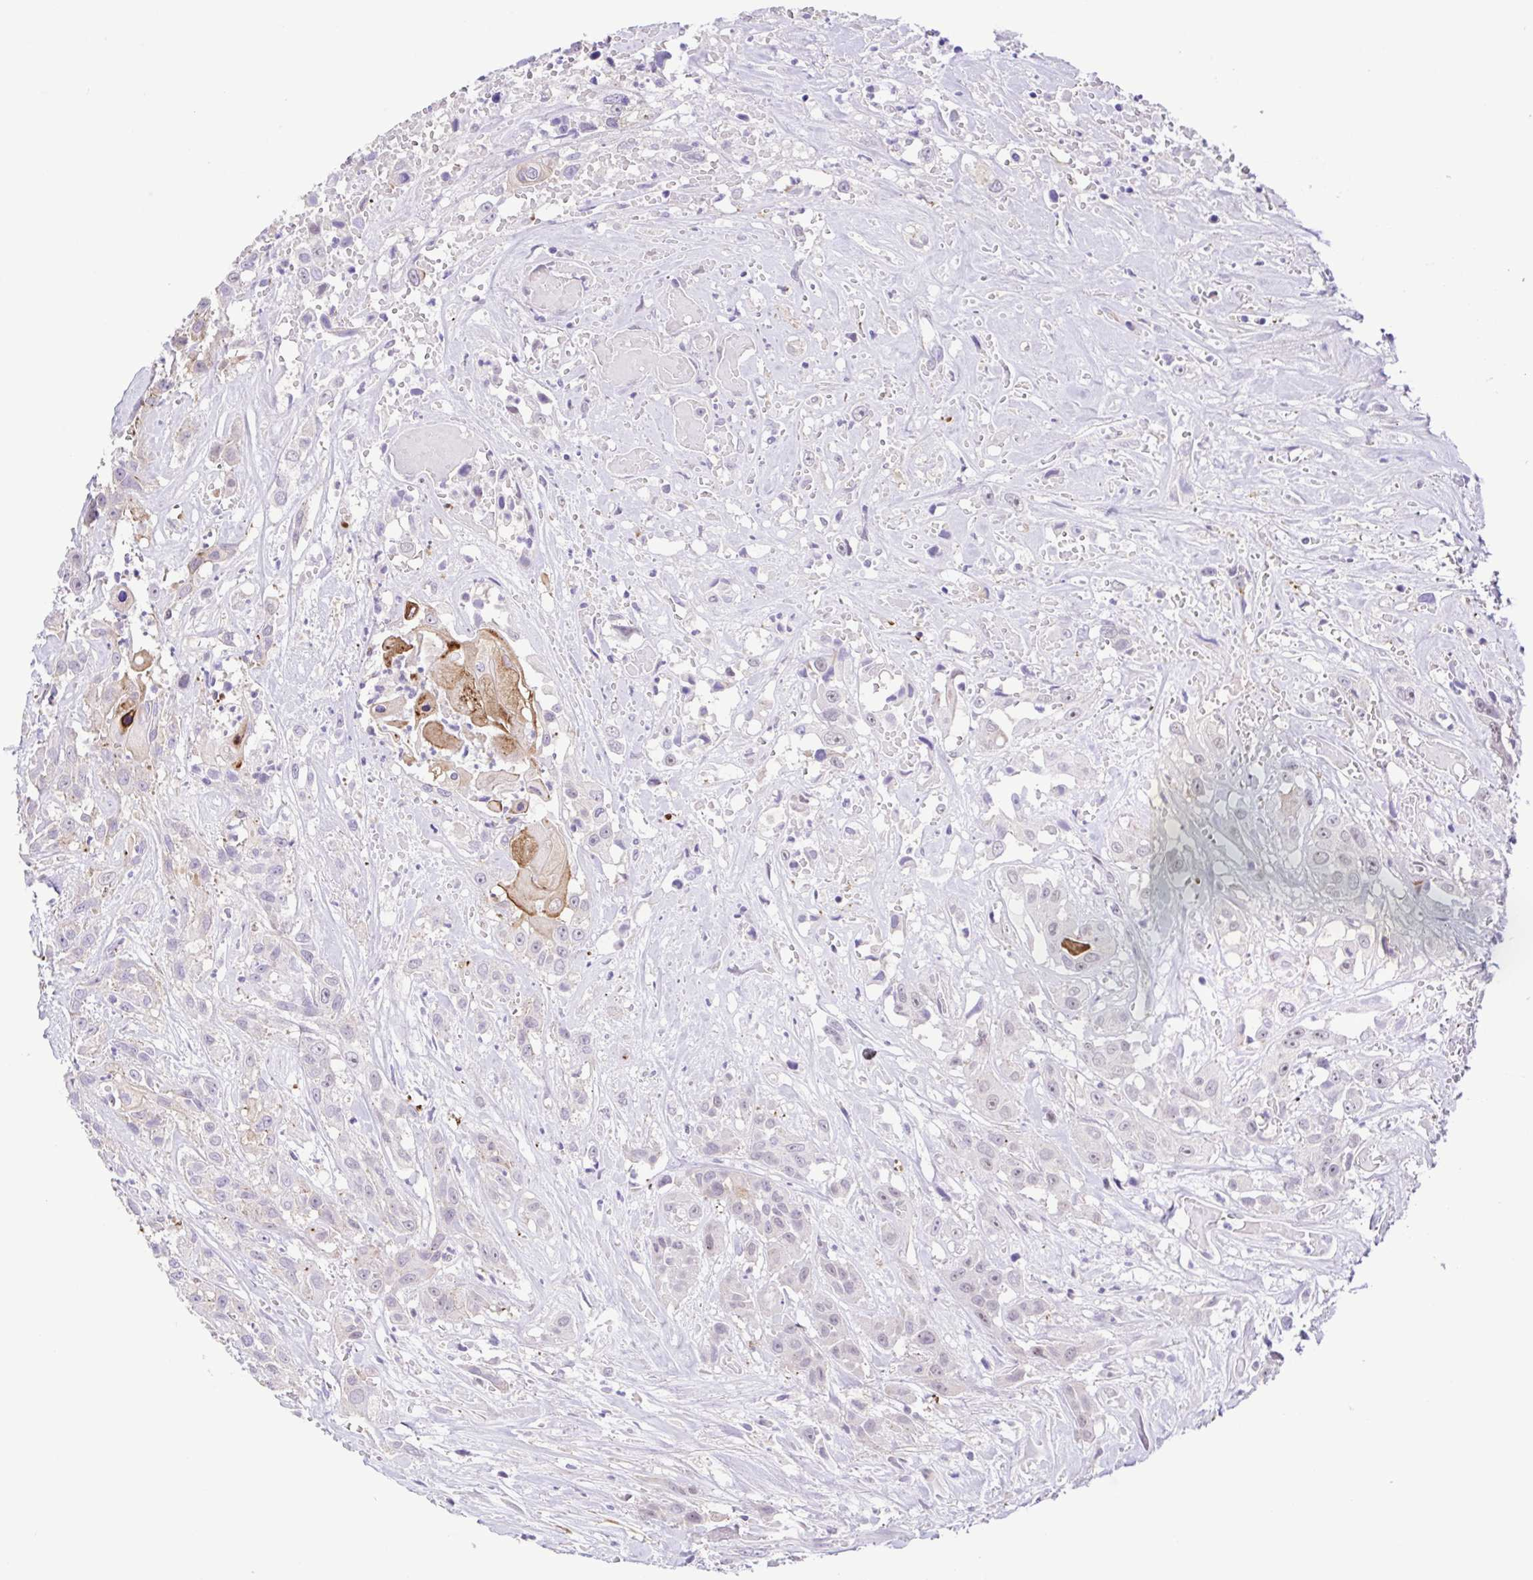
{"staining": {"intensity": "negative", "quantity": "none", "location": "none"}, "tissue": "head and neck cancer", "cell_type": "Tumor cells", "image_type": "cancer", "snomed": [{"axis": "morphology", "description": "Squamous cell carcinoma, NOS"}, {"axis": "topography", "description": "Head-Neck"}], "caption": "Immunohistochemical staining of human head and neck cancer (squamous cell carcinoma) displays no significant expression in tumor cells.", "gene": "DCLK2", "patient": {"sex": "male", "age": 57}}